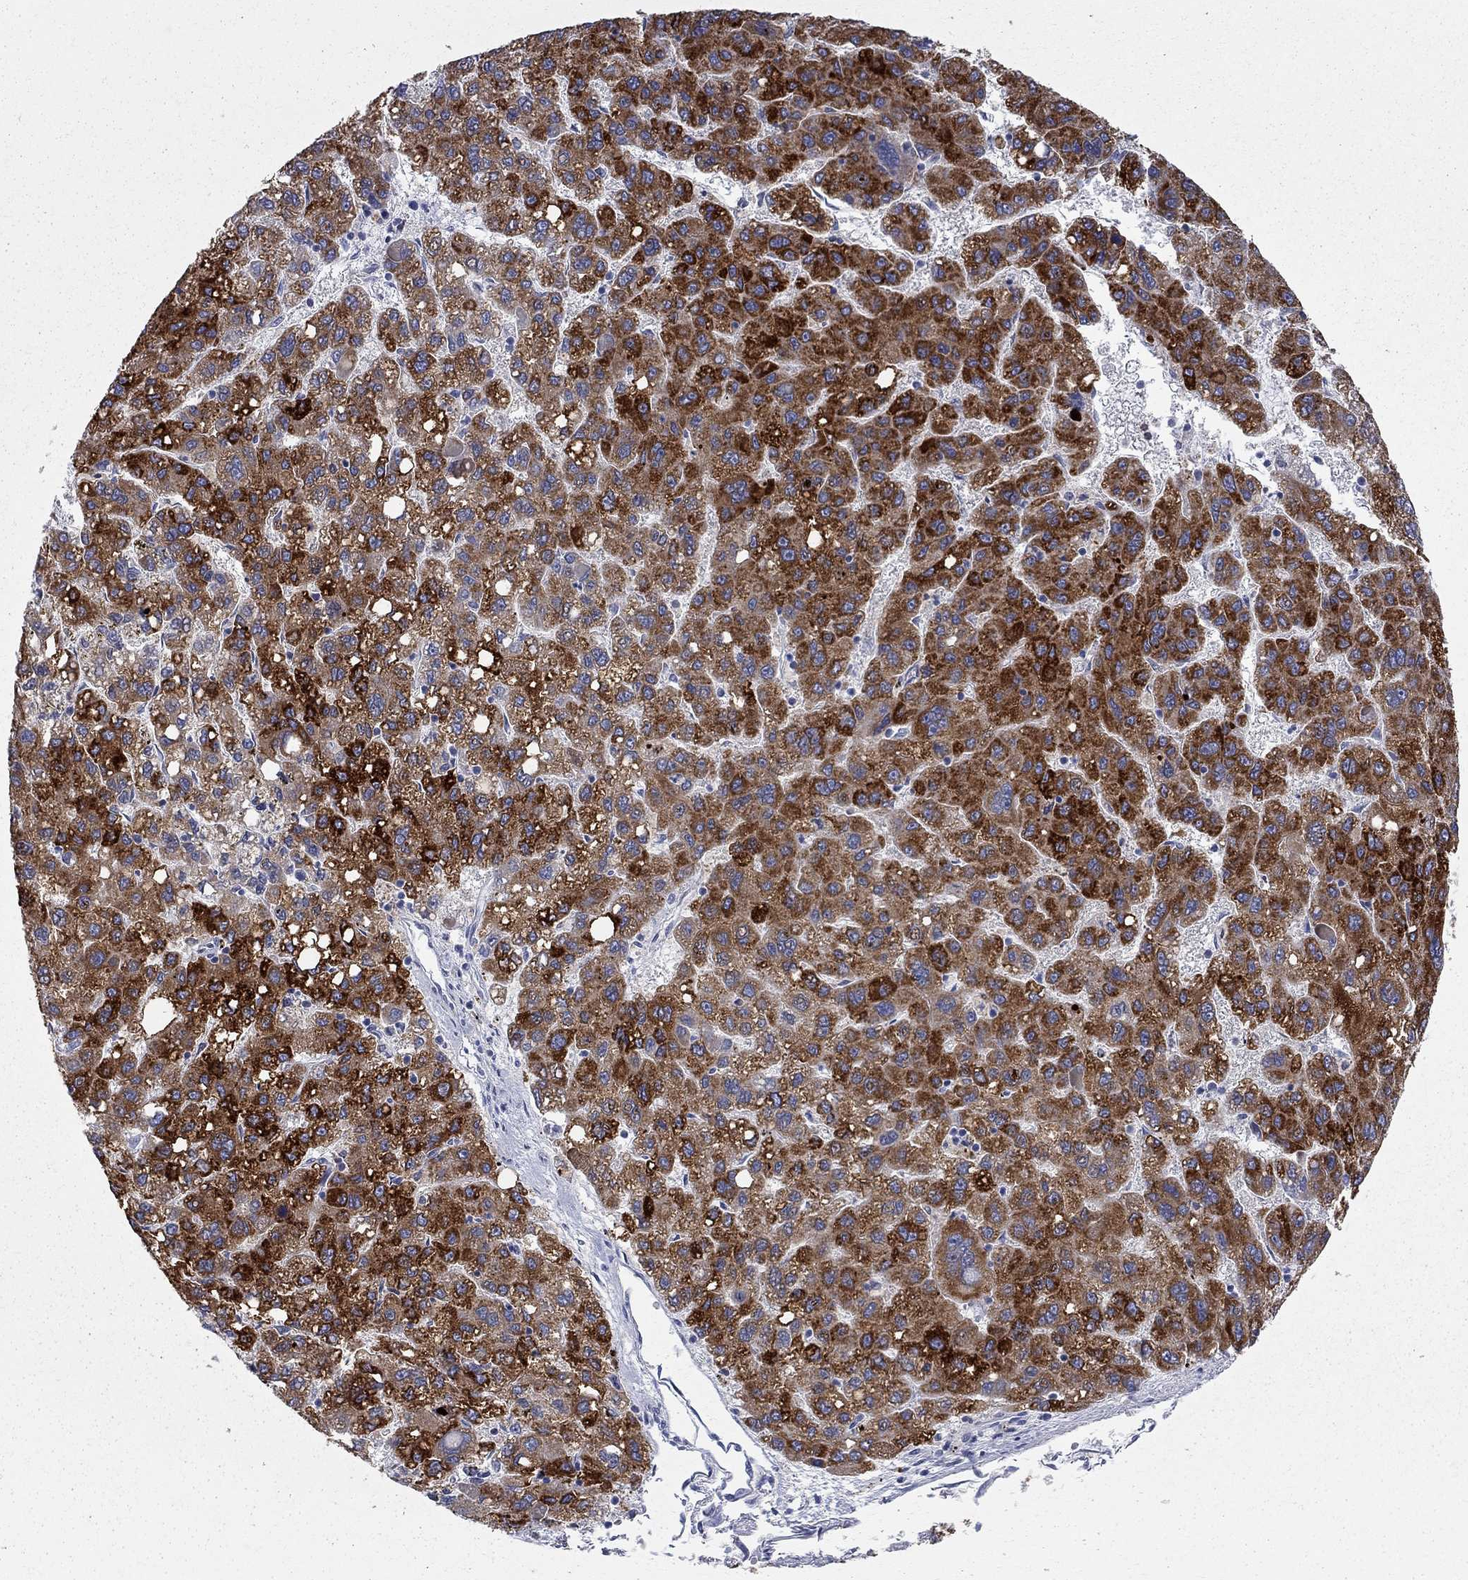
{"staining": {"intensity": "strong", "quantity": ">75%", "location": "cytoplasmic/membranous"}, "tissue": "liver cancer", "cell_type": "Tumor cells", "image_type": "cancer", "snomed": [{"axis": "morphology", "description": "Carcinoma, Hepatocellular, NOS"}, {"axis": "topography", "description": "Liver"}], "caption": "Liver hepatocellular carcinoma was stained to show a protein in brown. There is high levels of strong cytoplasmic/membranous staining in approximately >75% of tumor cells.", "gene": "ACSL1", "patient": {"sex": "female", "age": 82}}